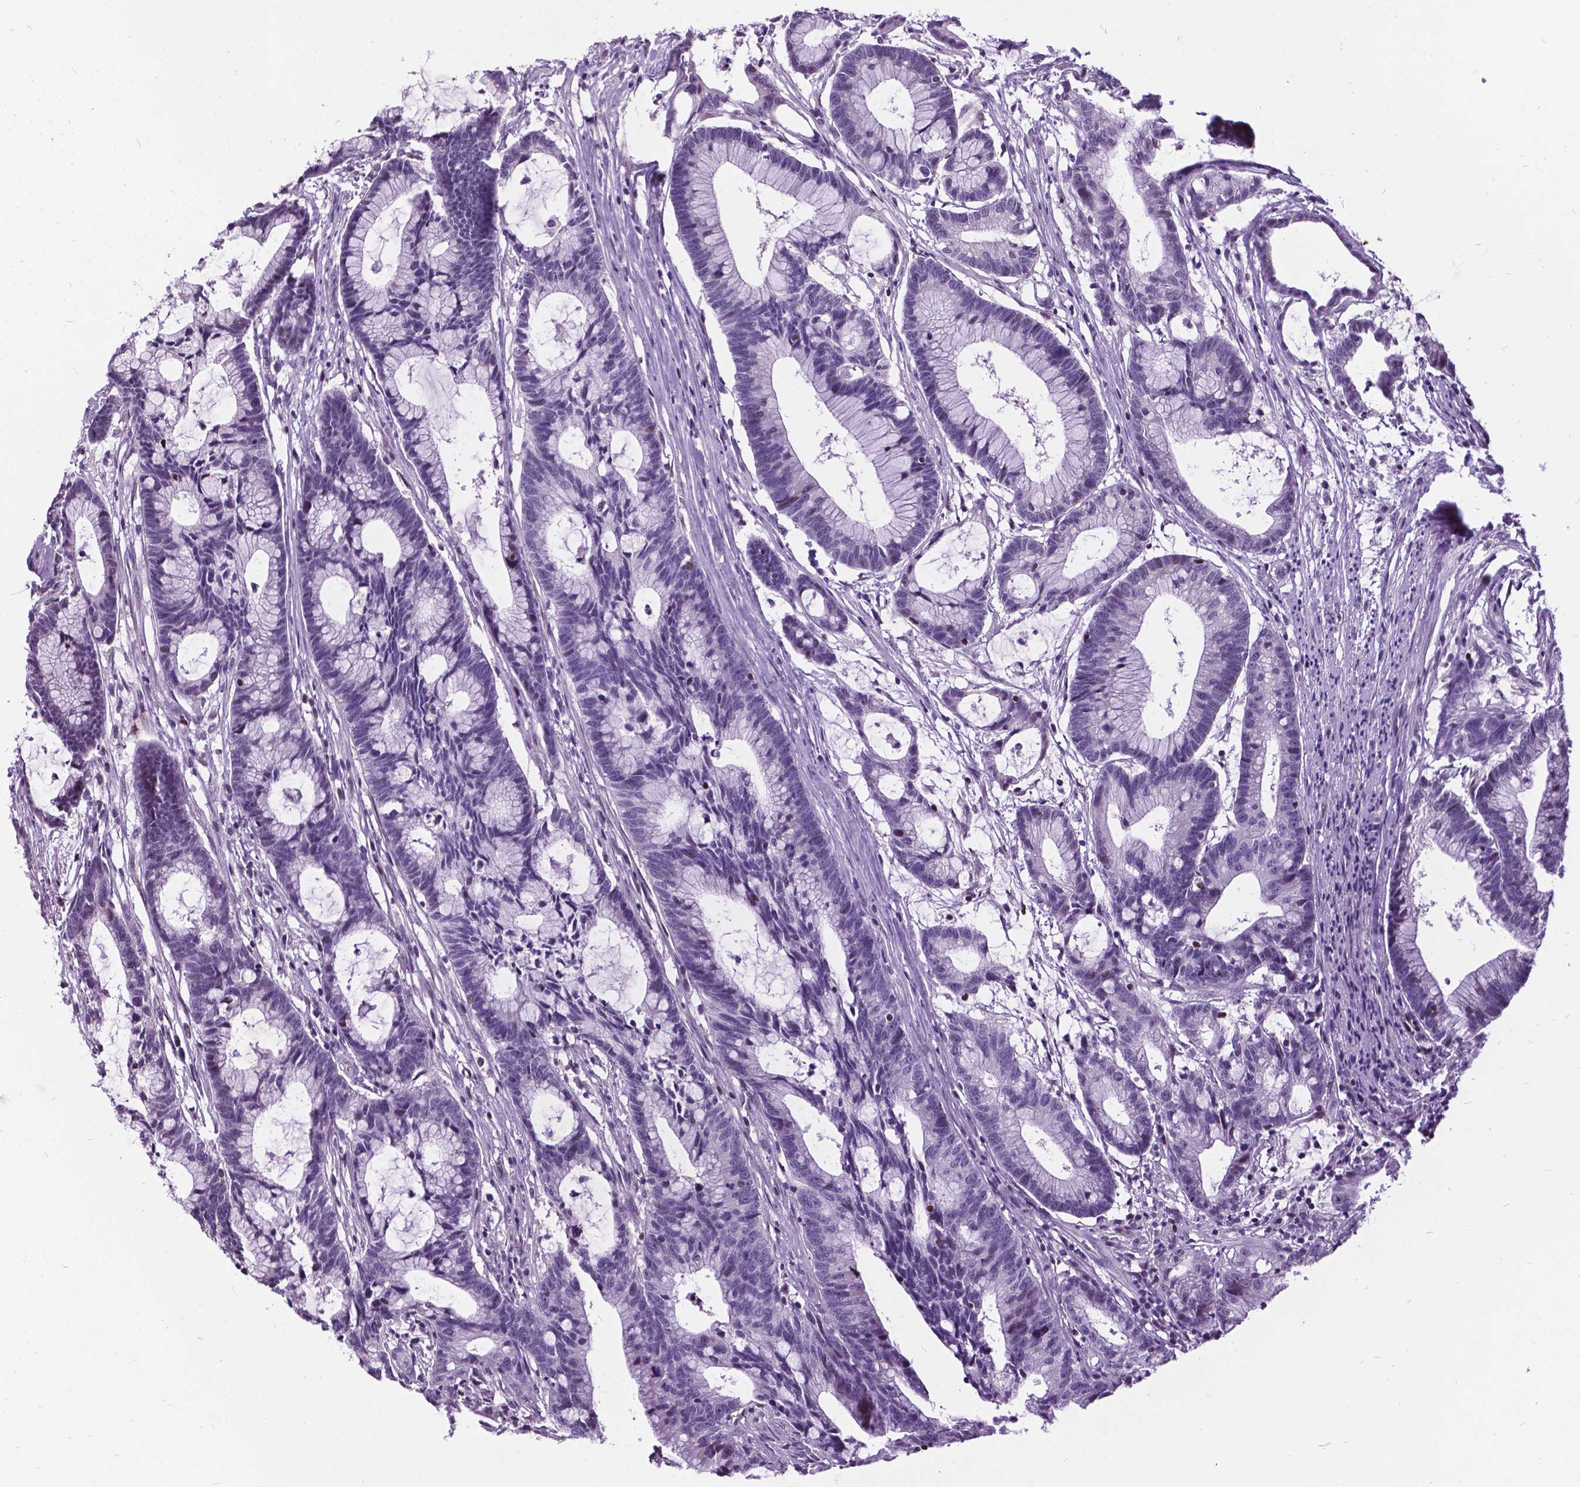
{"staining": {"intensity": "negative", "quantity": "none", "location": "none"}, "tissue": "colorectal cancer", "cell_type": "Tumor cells", "image_type": "cancer", "snomed": [{"axis": "morphology", "description": "Adenocarcinoma, NOS"}, {"axis": "topography", "description": "Colon"}], "caption": "Micrograph shows no significant protein positivity in tumor cells of colorectal cancer. Nuclei are stained in blue.", "gene": "DPF3", "patient": {"sex": "female", "age": 78}}